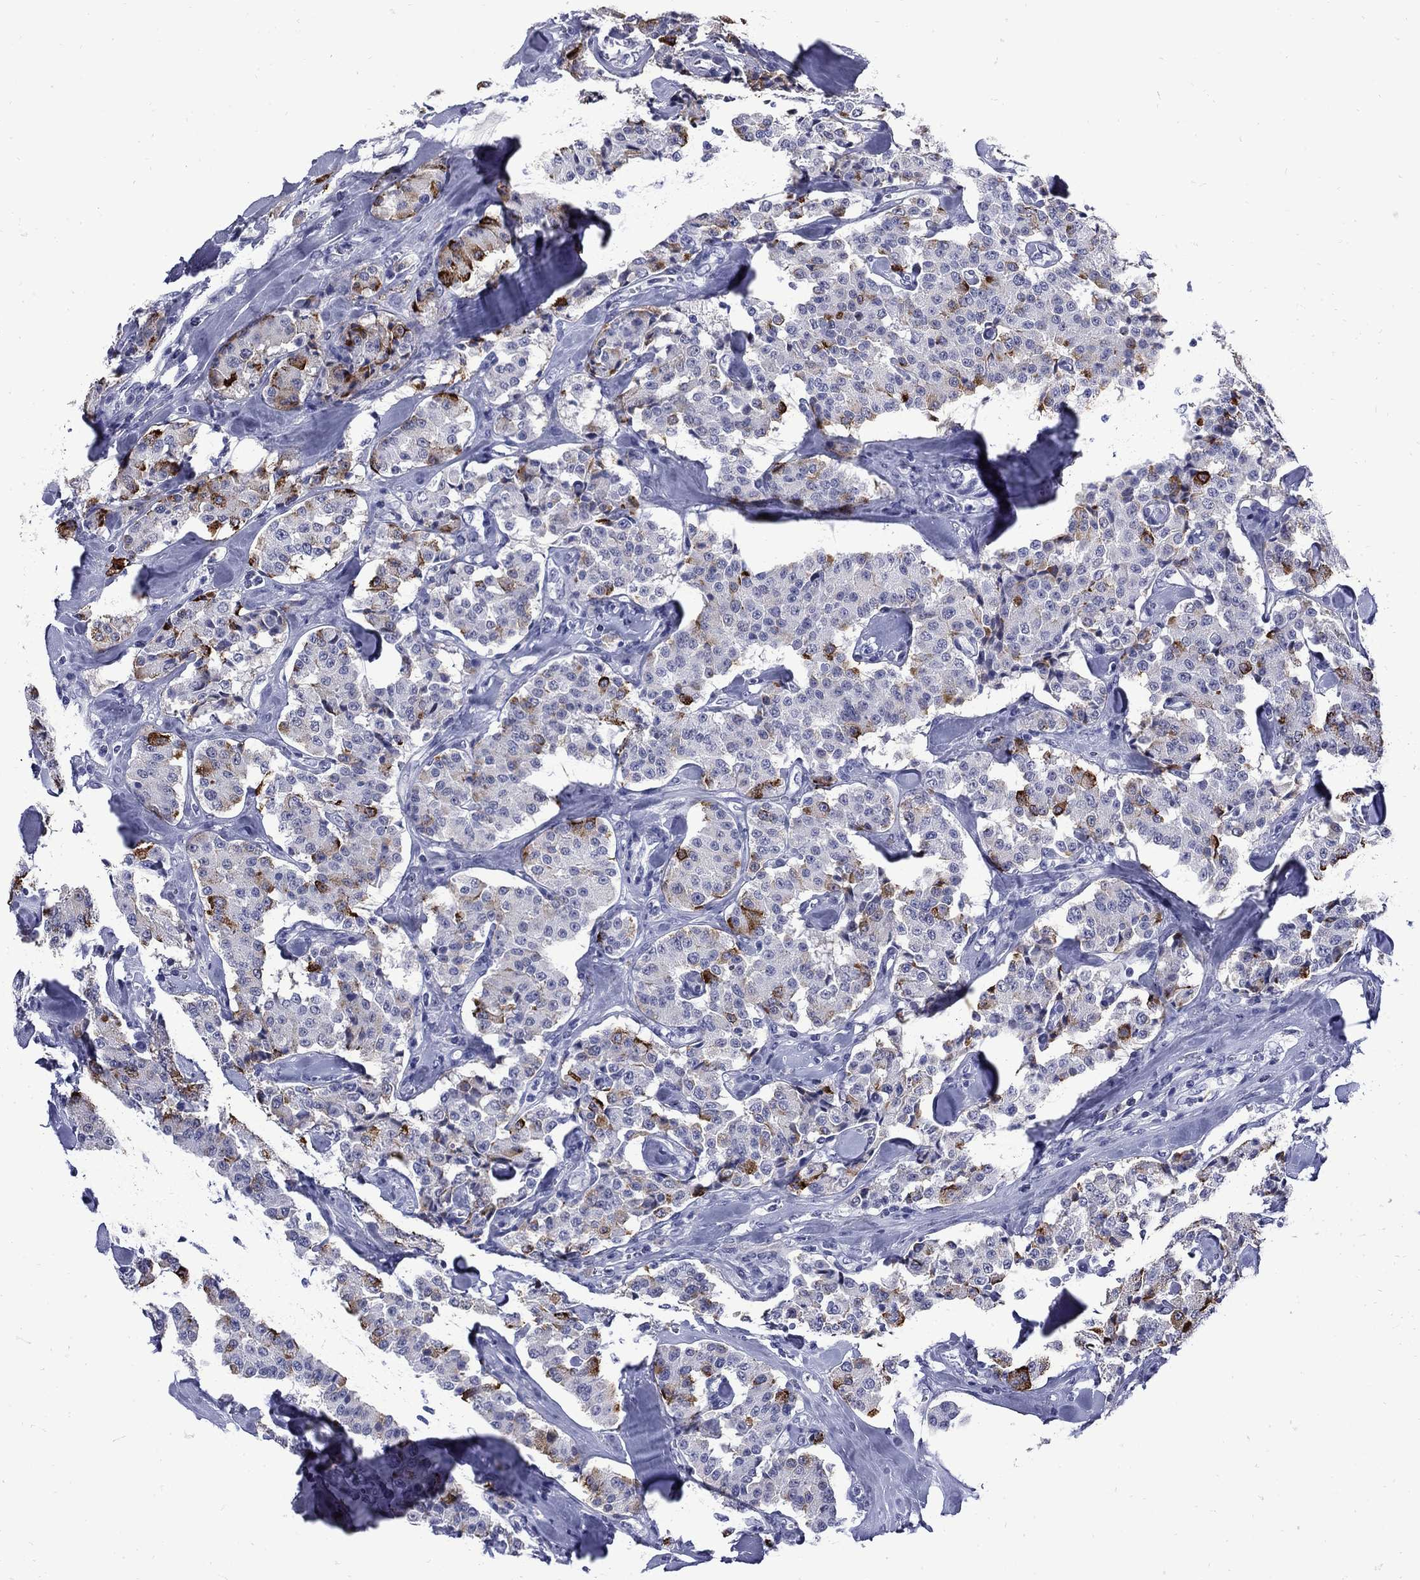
{"staining": {"intensity": "moderate", "quantity": "<25%", "location": "cytoplasmic/membranous"}, "tissue": "carcinoid", "cell_type": "Tumor cells", "image_type": "cancer", "snomed": [{"axis": "morphology", "description": "Carcinoid, malignant, NOS"}, {"axis": "topography", "description": "Pancreas"}], "caption": "Carcinoid (malignant) tissue displays moderate cytoplasmic/membranous expression in about <25% of tumor cells, visualized by immunohistochemistry.", "gene": "MGARP", "patient": {"sex": "male", "age": 41}}